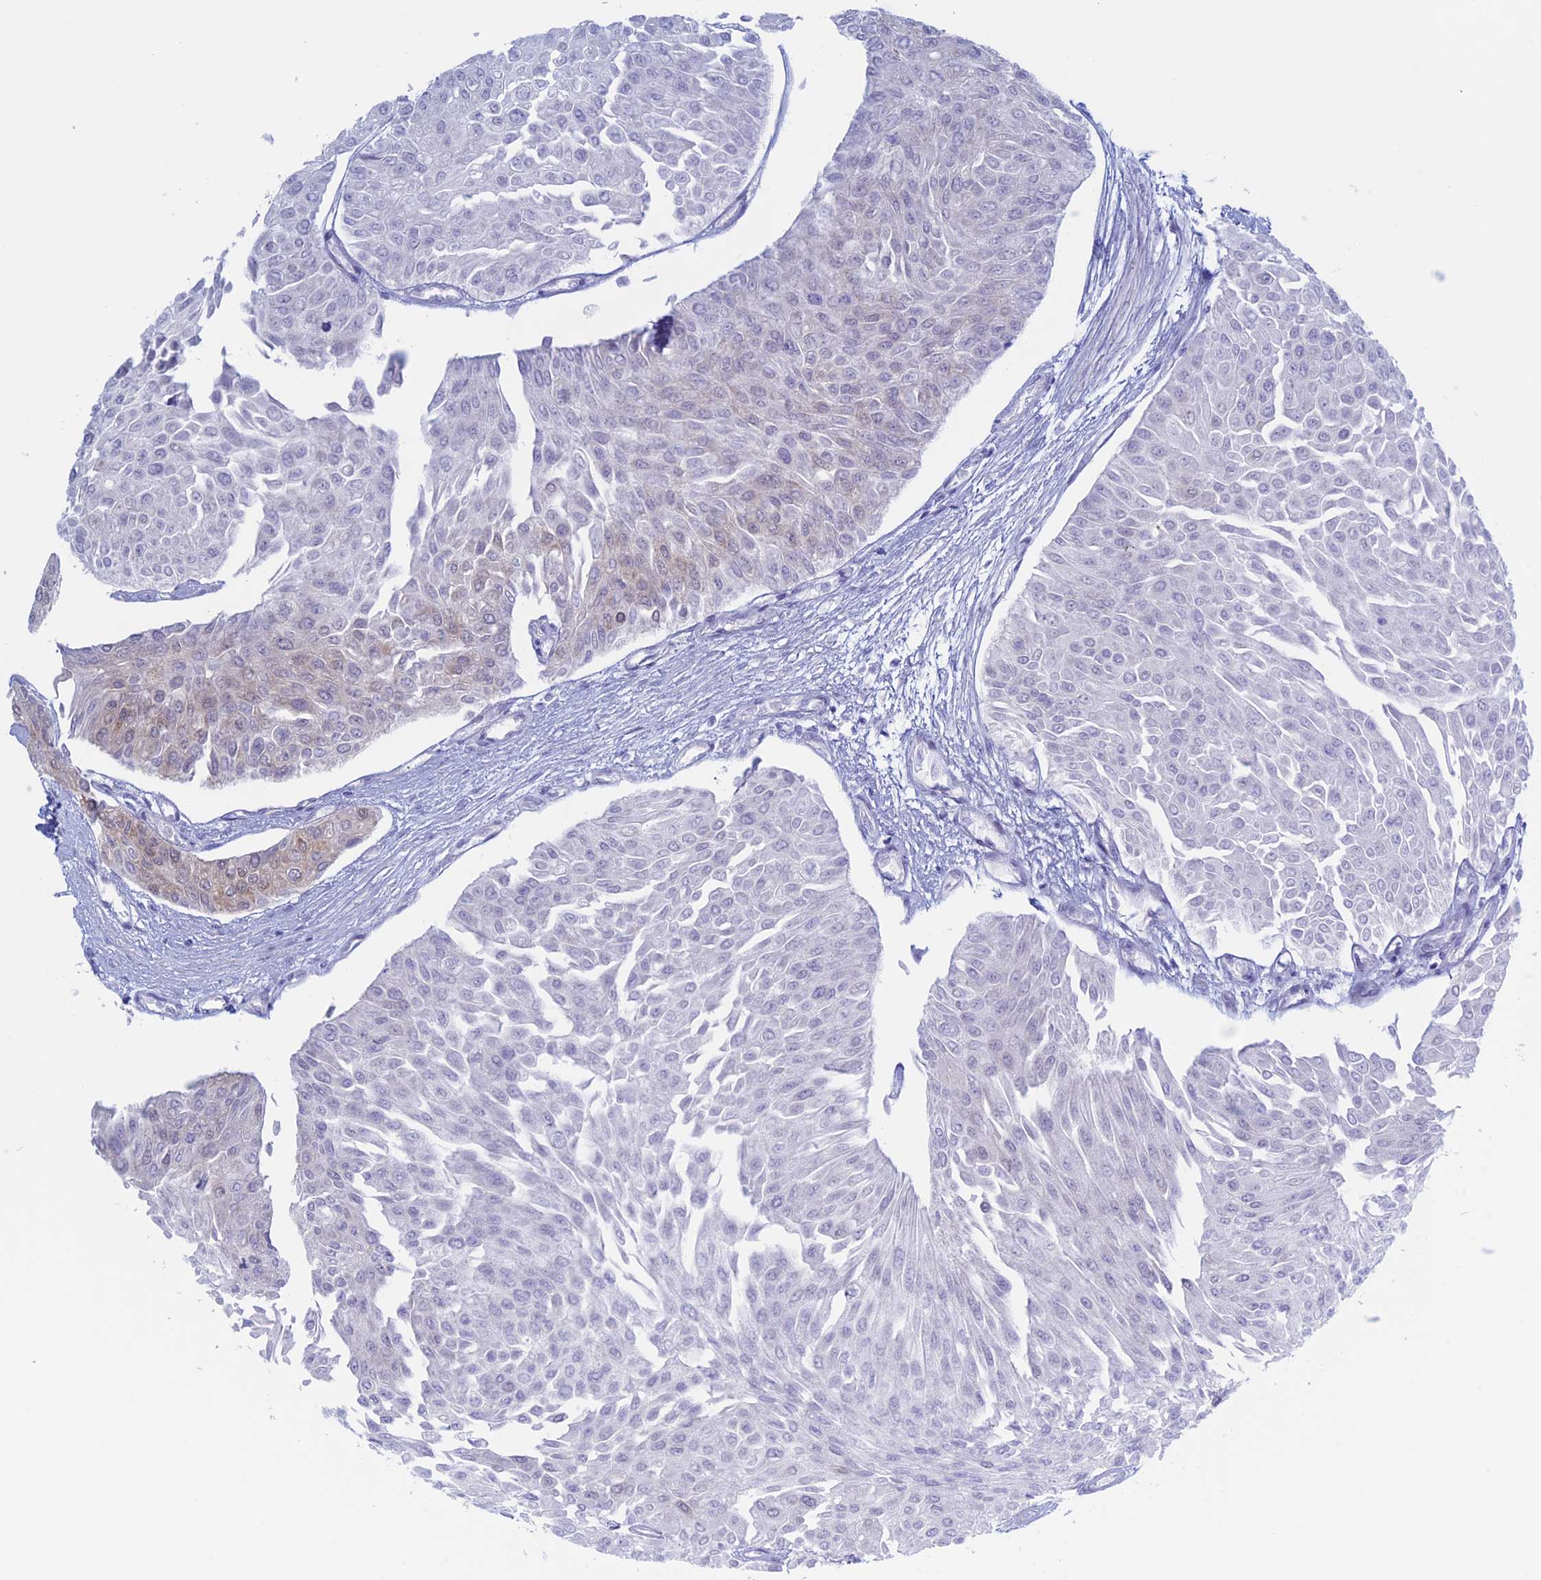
{"staining": {"intensity": "negative", "quantity": "none", "location": "none"}, "tissue": "urothelial cancer", "cell_type": "Tumor cells", "image_type": "cancer", "snomed": [{"axis": "morphology", "description": "Urothelial carcinoma, Low grade"}, {"axis": "topography", "description": "Urinary bladder"}], "caption": "Tumor cells are negative for protein expression in human low-grade urothelial carcinoma.", "gene": "LHFPL2", "patient": {"sex": "male", "age": 67}}